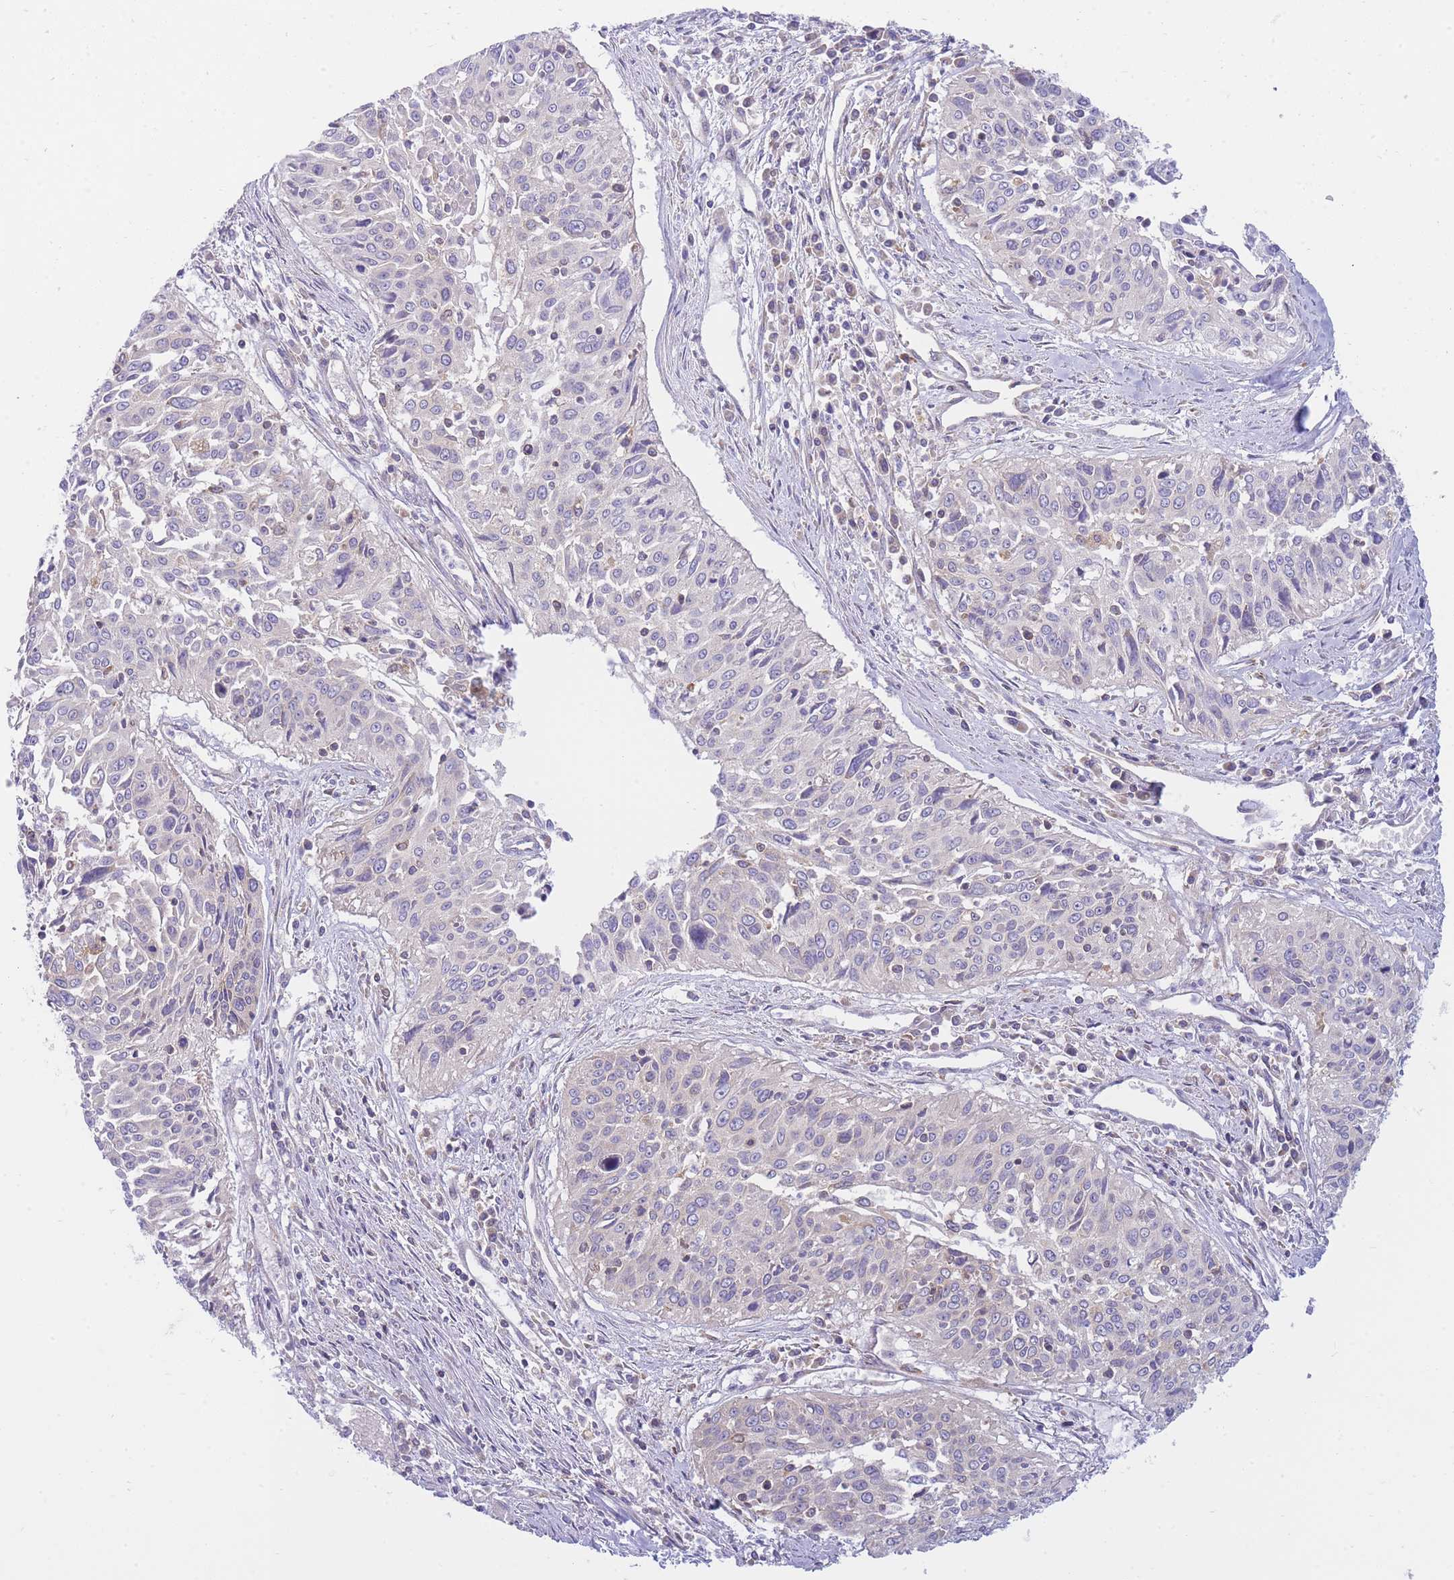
{"staining": {"intensity": "negative", "quantity": "none", "location": "none"}, "tissue": "cervical cancer", "cell_type": "Tumor cells", "image_type": "cancer", "snomed": [{"axis": "morphology", "description": "Squamous cell carcinoma, NOS"}, {"axis": "topography", "description": "Cervix"}], "caption": "Immunohistochemistry micrograph of neoplastic tissue: cervical cancer (squamous cell carcinoma) stained with DAB reveals no significant protein staining in tumor cells. Brightfield microscopy of IHC stained with DAB (brown) and hematoxylin (blue), captured at high magnification.", "gene": "SH2B2", "patient": {"sex": "female", "age": 55}}